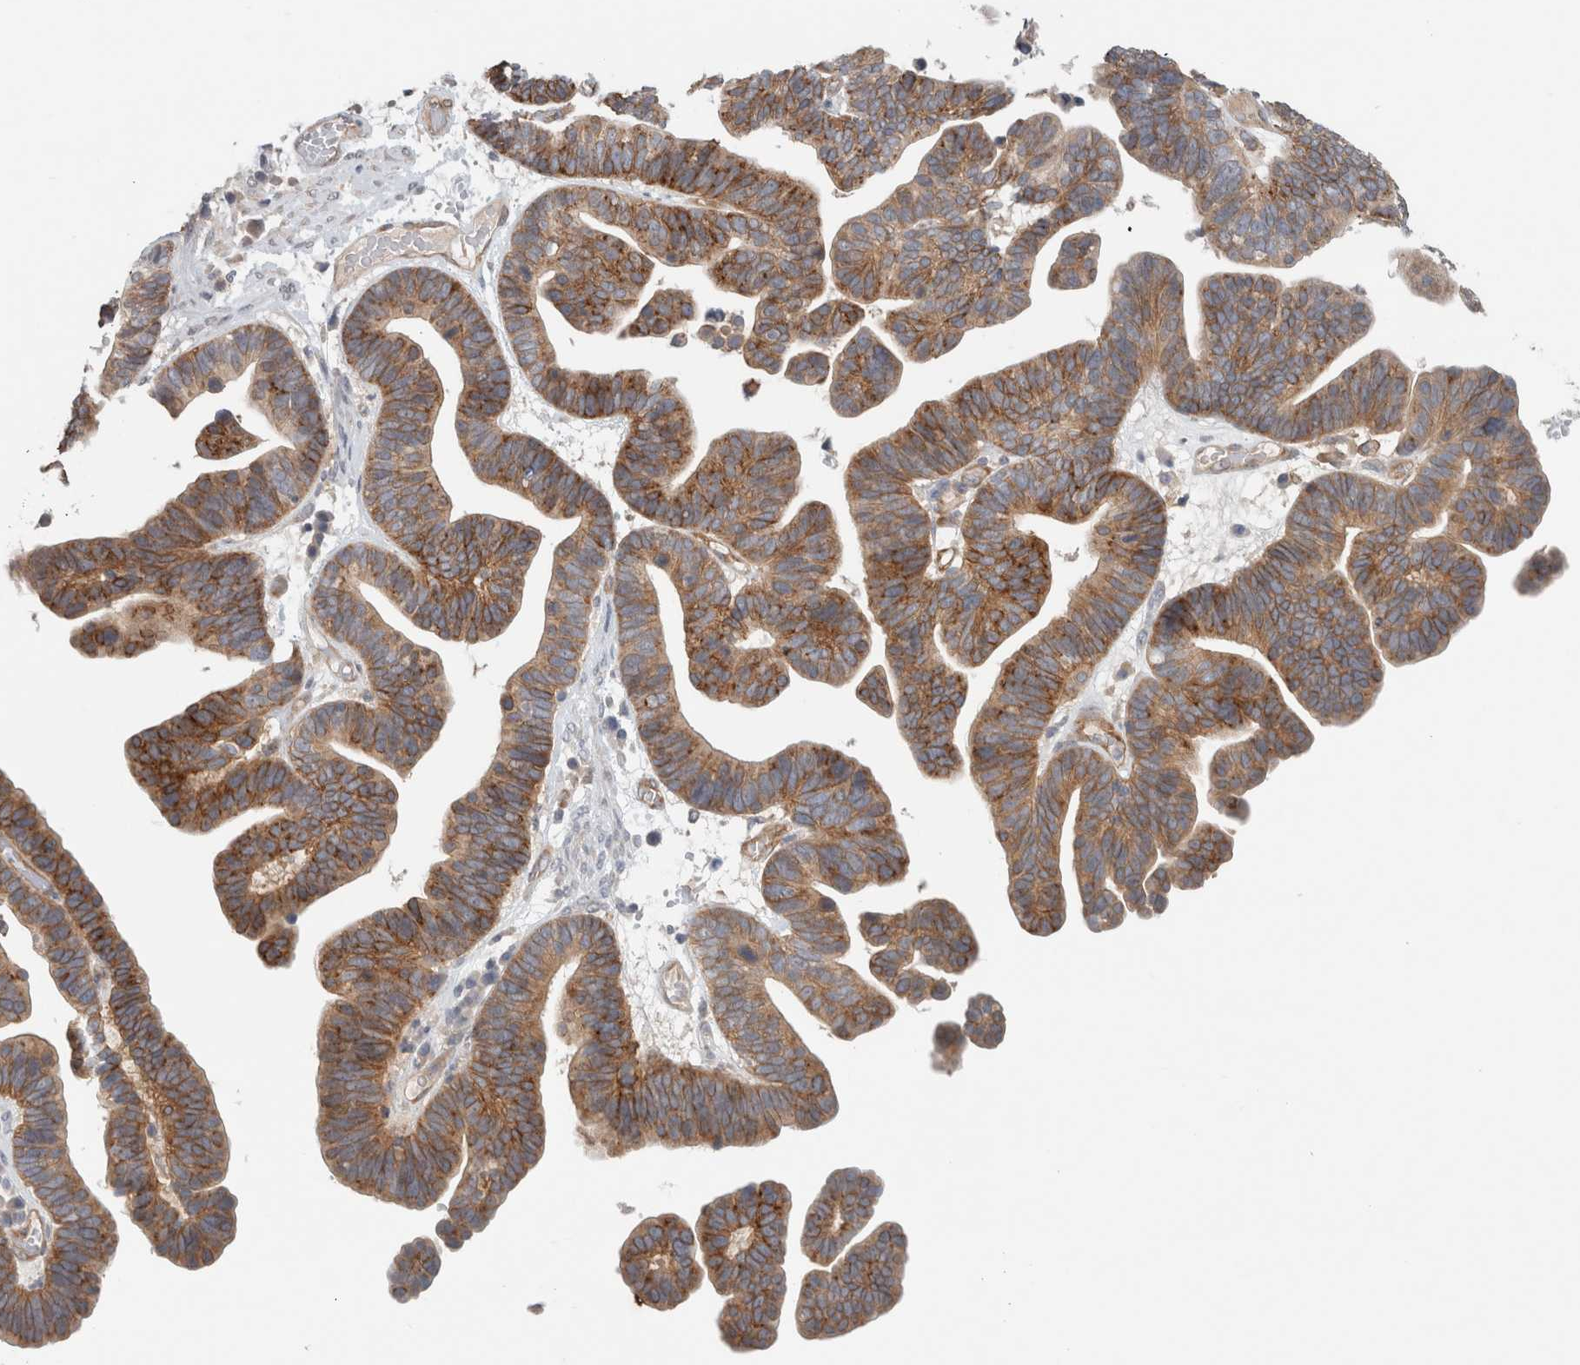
{"staining": {"intensity": "moderate", "quantity": ">75%", "location": "cytoplasmic/membranous"}, "tissue": "ovarian cancer", "cell_type": "Tumor cells", "image_type": "cancer", "snomed": [{"axis": "morphology", "description": "Cystadenocarcinoma, serous, NOS"}, {"axis": "topography", "description": "Ovary"}], "caption": "Moderate cytoplasmic/membranous protein expression is seen in approximately >75% of tumor cells in ovarian cancer (serous cystadenocarcinoma).", "gene": "RASAL2", "patient": {"sex": "female", "age": 56}}